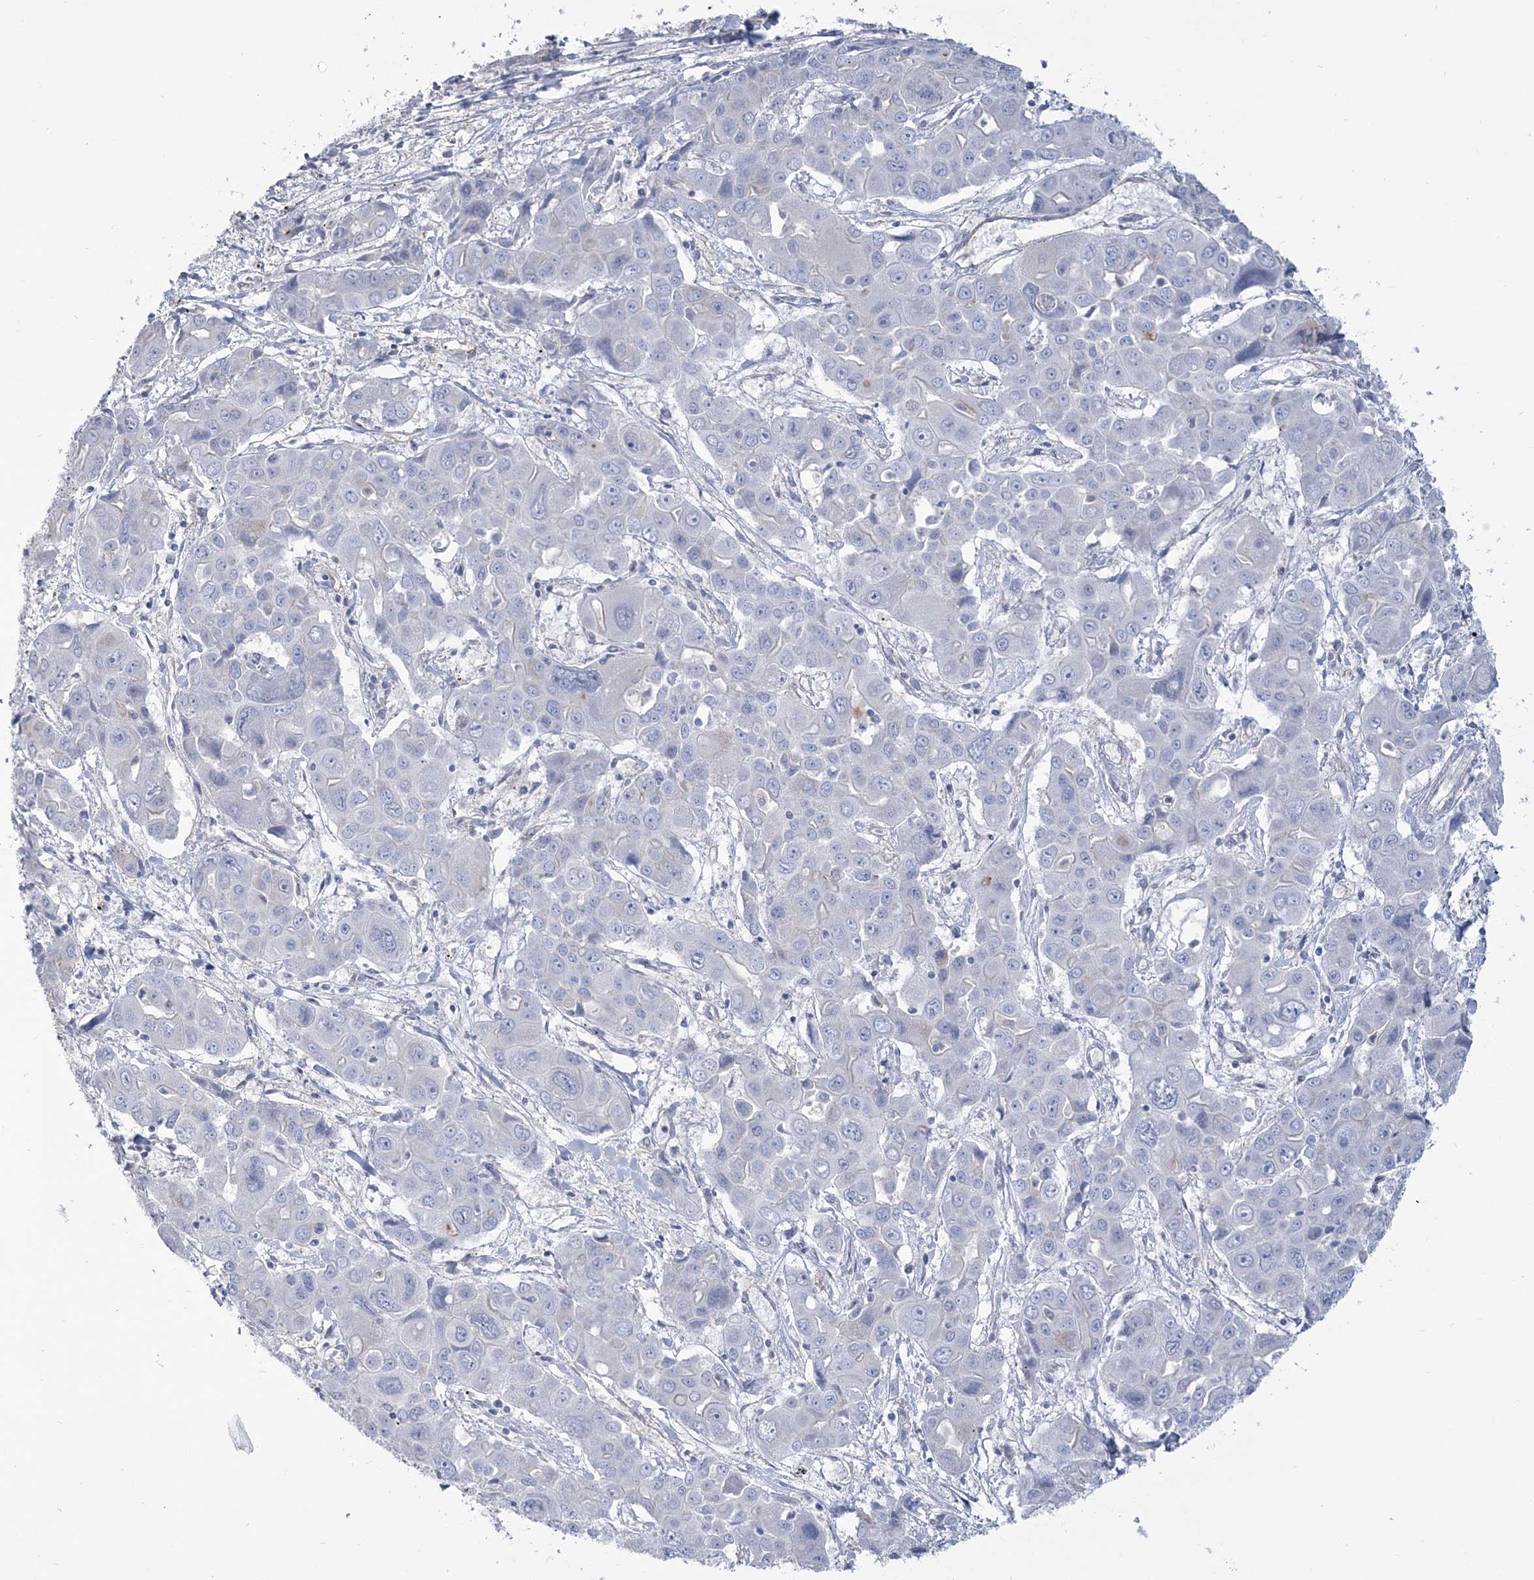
{"staining": {"intensity": "negative", "quantity": "none", "location": "none"}, "tissue": "liver cancer", "cell_type": "Tumor cells", "image_type": "cancer", "snomed": [{"axis": "morphology", "description": "Cholangiocarcinoma"}, {"axis": "topography", "description": "Liver"}], "caption": "The photomicrograph shows no significant expression in tumor cells of cholangiocarcinoma (liver). (IHC, brightfield microscopy, high magnification).", "gene": "RAB11FIP5", "patient": {"sex": "male", "age": 67}}